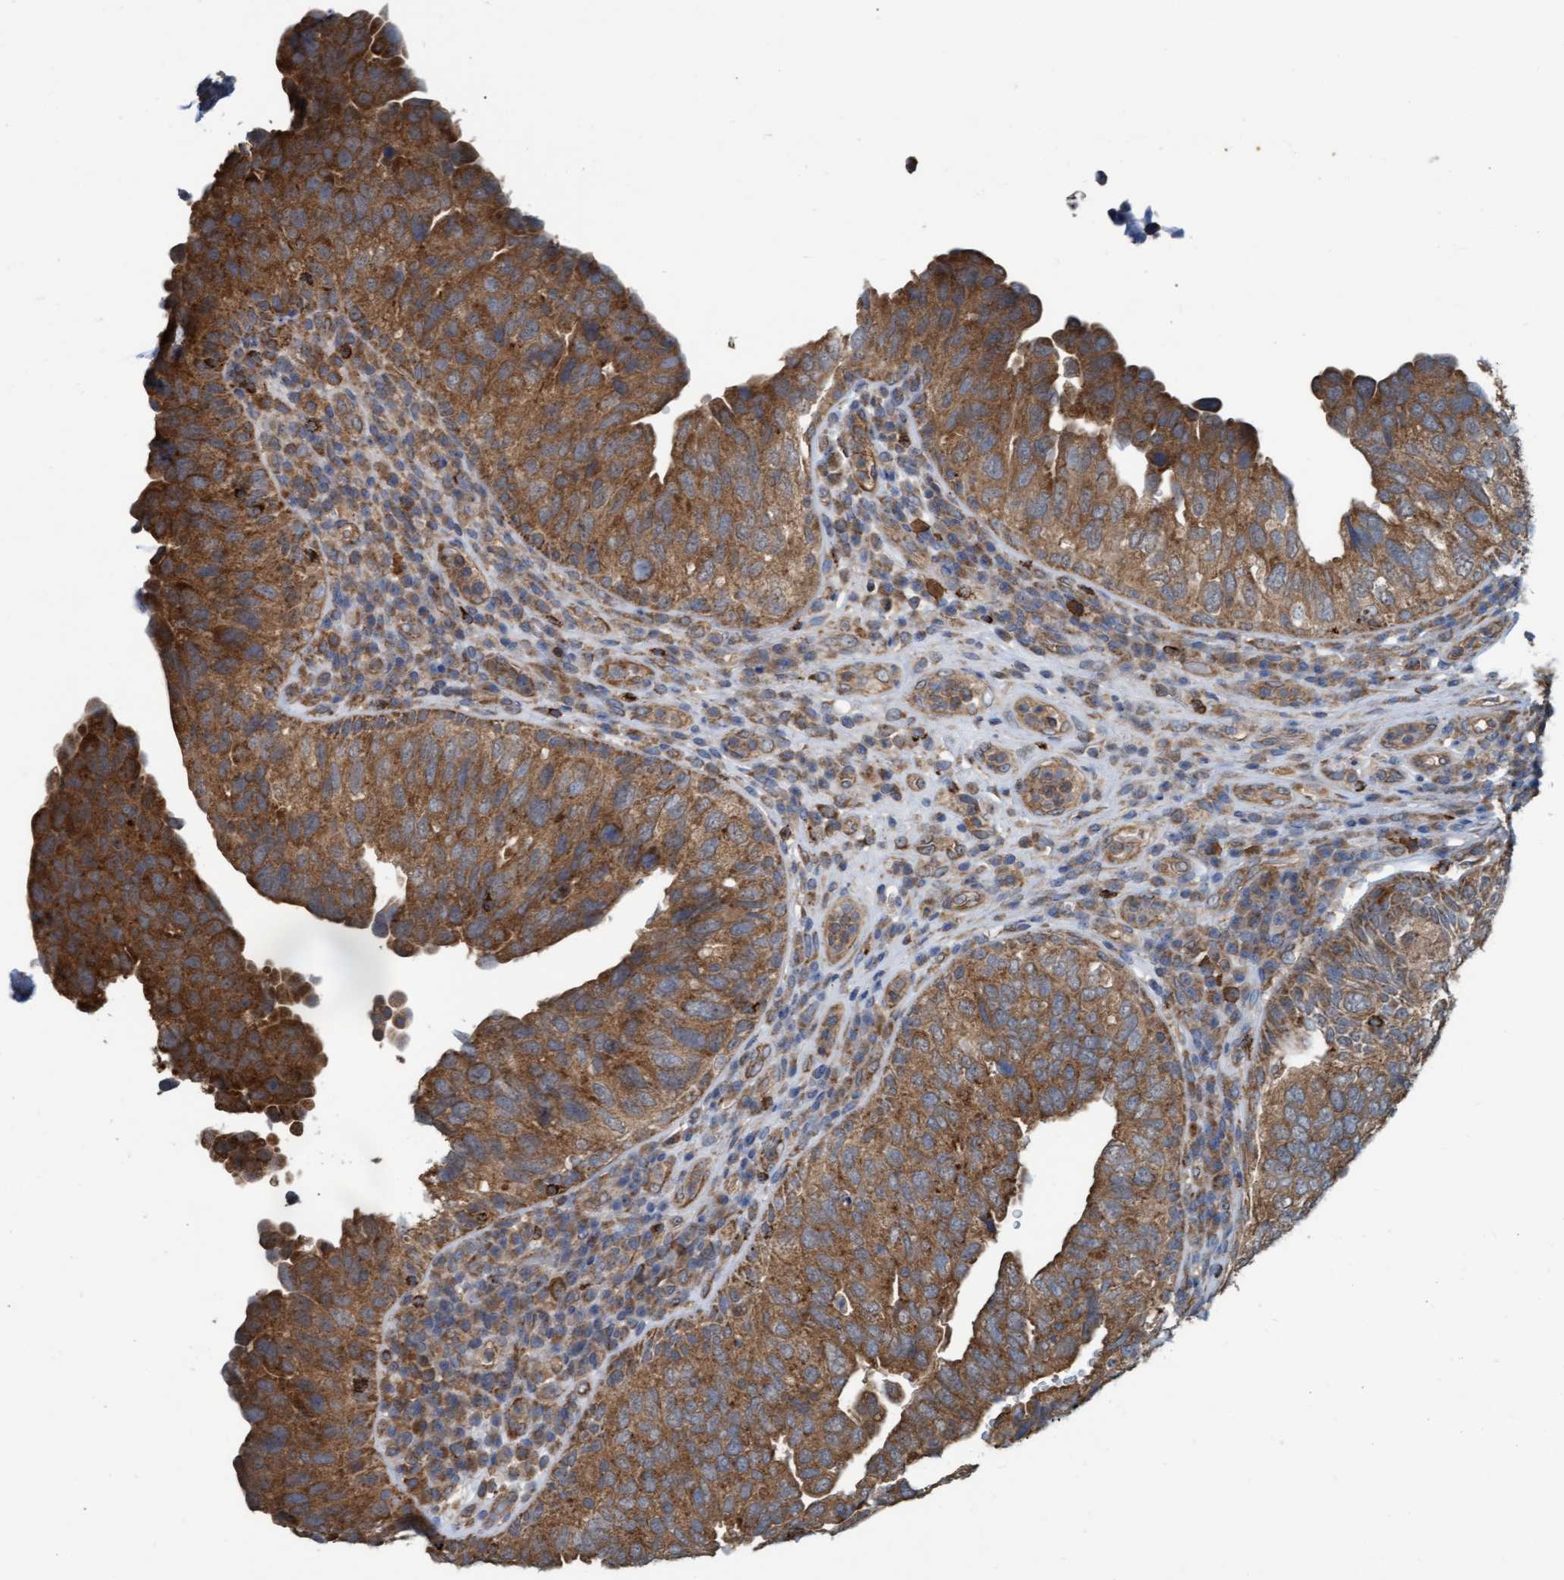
{"staining": {"intensity": "moderate", "quantity": ">75%", "location": "cytoplasmic/membranous"}, "tissue": "urothelial cancer", "cell_type": "Tumor cells", "image_type": "cancer", "snomed": [{"axis": "morphology", "description": "Urothelial carcinoma, High grade"}, {"axis": "topography", "description": "Urinary bladder"}], "caption": "IHC micrograph of neoplastic tissue: human high-grade urothelial carcinoma stained using immunohistochemistry (IHC) shows medium levels of moderate protein expression localized specifically in the cytoplasmic/membranous of tumor cells, appearing as a cytoplasmic/membranous brown color.", "gene": "LRSAM1", "patient": {"sex": "female", "age": 82}}